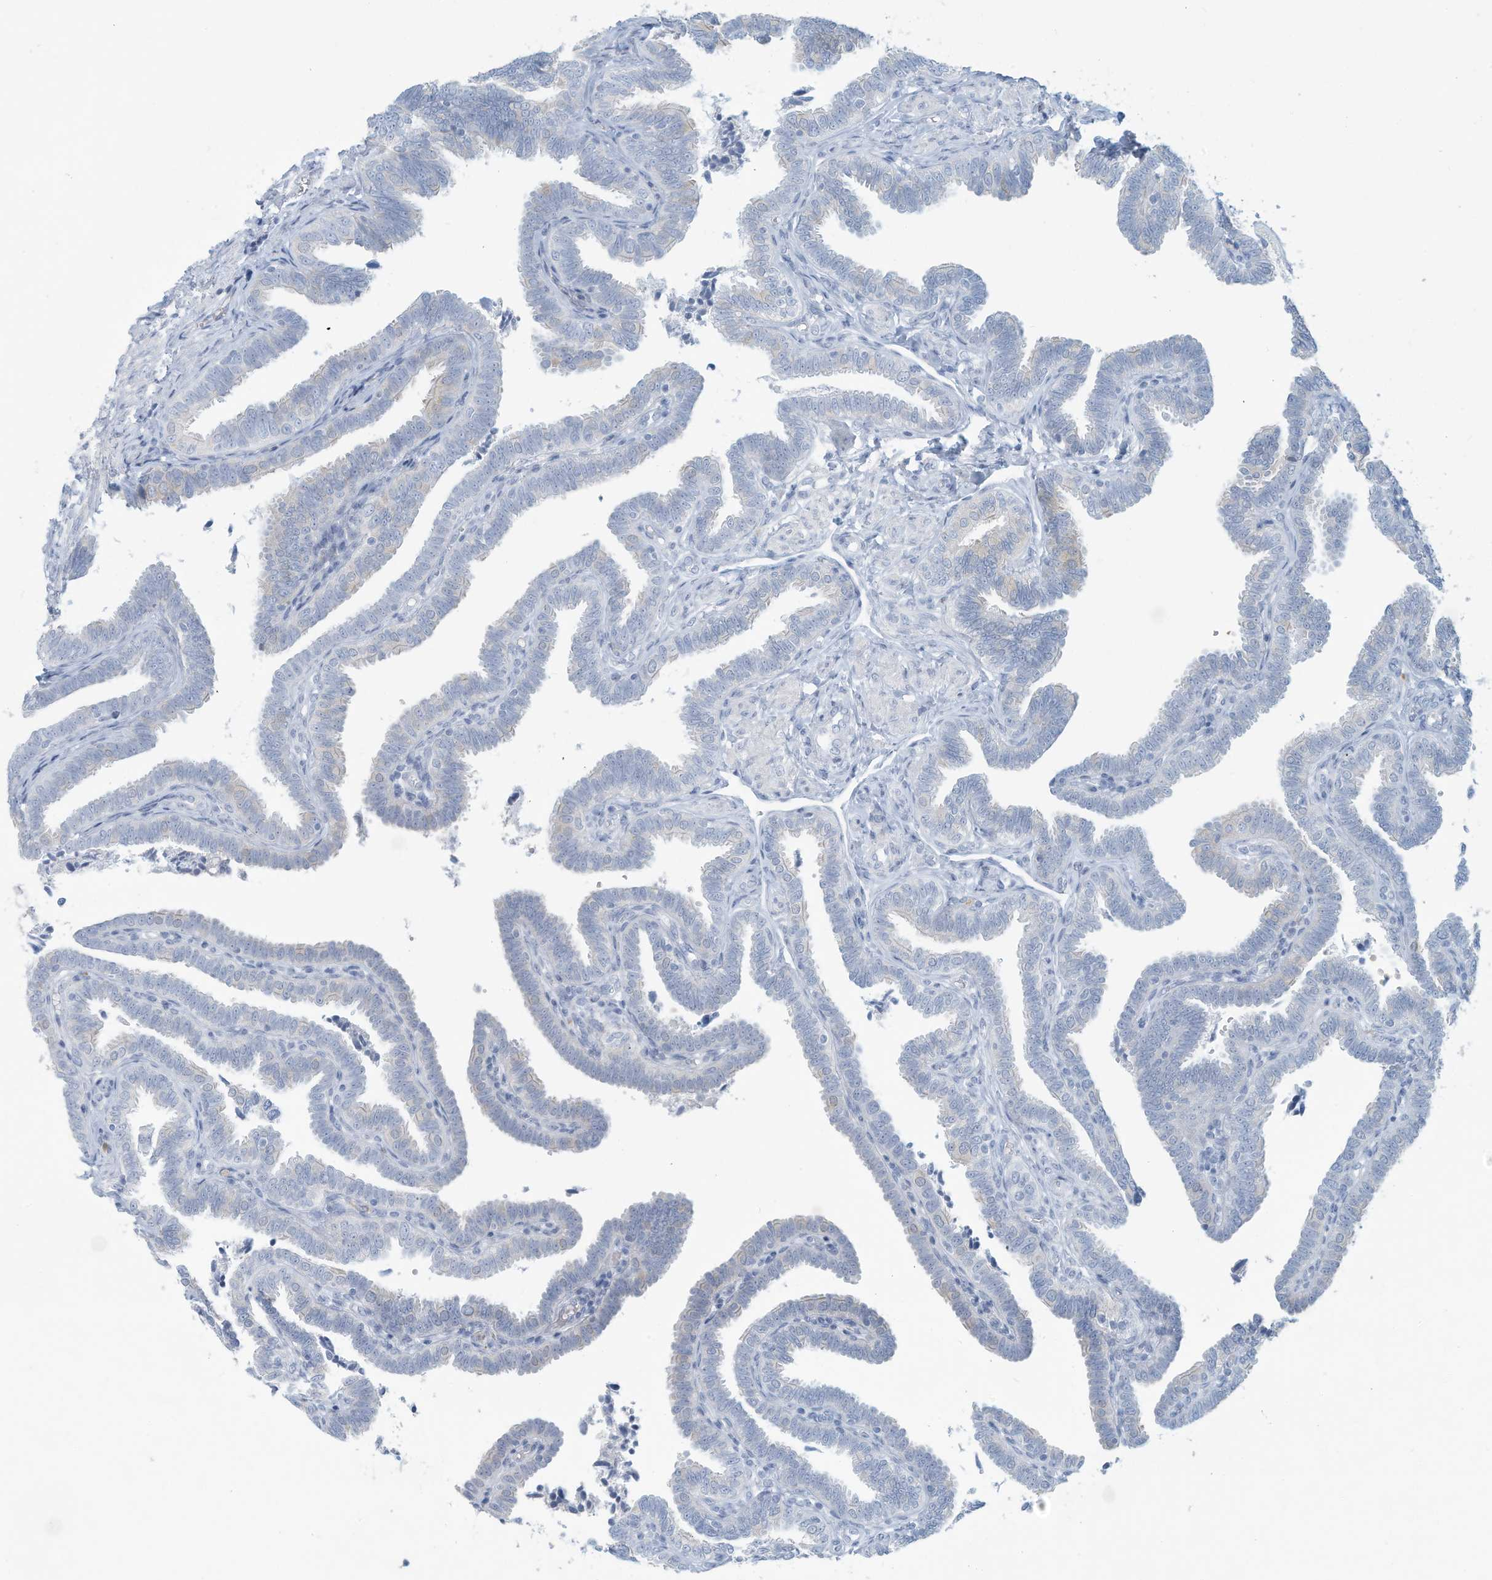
{"staining": {"intensity": "negative", "quantity": "none", "location": "none"}, "tissue": "fallopian tube", "cell_type": "Glandular cells", "image_type": "normal", "snomed": [{"axis": "morphology", "description": "Normal tissue, NOS"}, {"axis": "topography", "description": "Fallopian tube"}], "caption": "Glandular cells show no significant protein positivity in unremarkable fallopian tube.", "gene": "ERI2", "patient": {"sex": "female", "age": 39}}